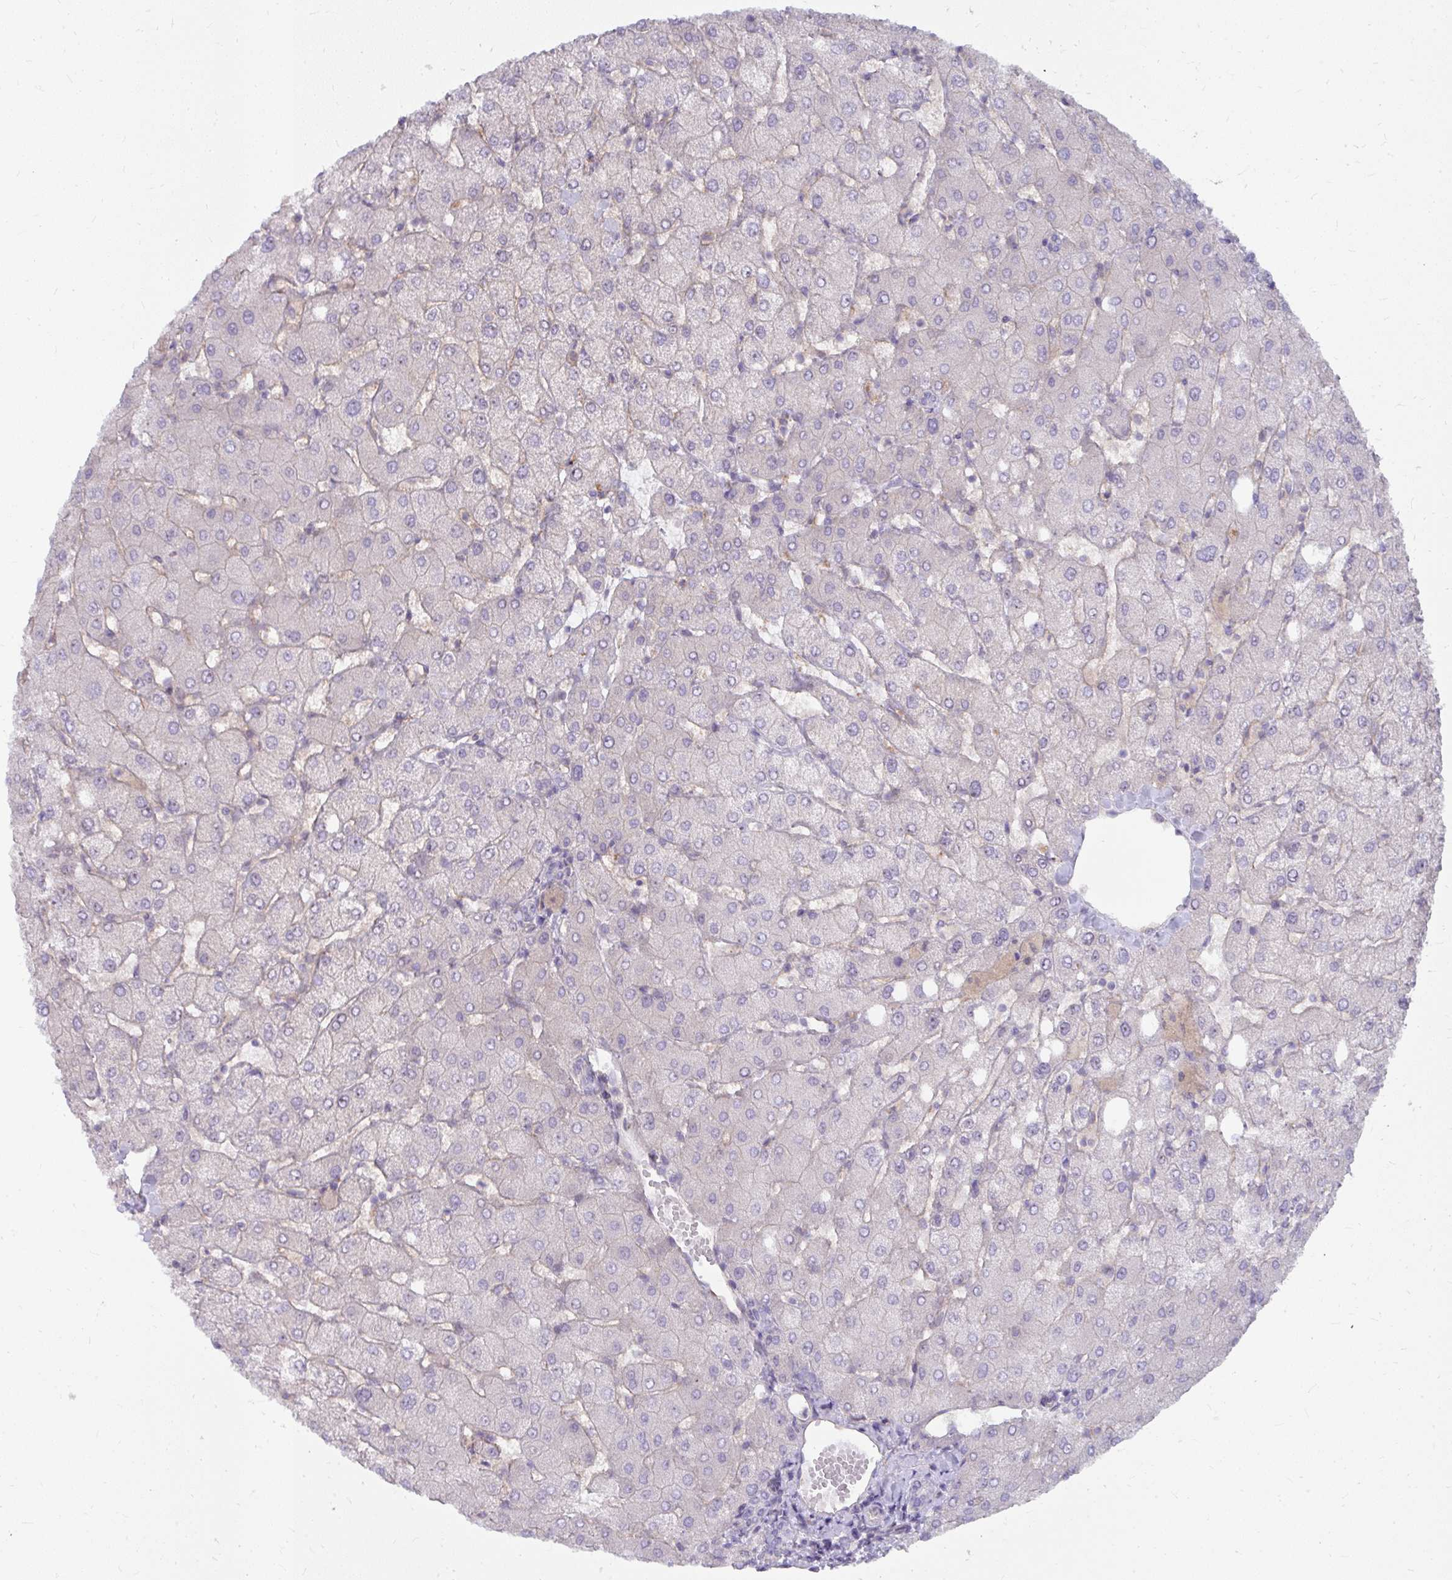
{"staining": {"intensity": "negative", "quantity": "none", "location": "none"}, "tissue": "liver", "cell_type": "Cholangiocytes", "image_type": "normal", "snomed": [{"axis": "morphology", "description": "Normal tissue, NOS"}, {"axis": "topography", "description": "Liver"}], "caption": "Immunohistochemistry of normal human liver displays no positivity in cholangiocytes. (DAB (3,3'-diaminobenzidine) immunohistochemistry (IHC) visualized using brightfield microscopy, high magnification).", "gene": "MUS81", "patient": {"sex": "female", "age": 54}}